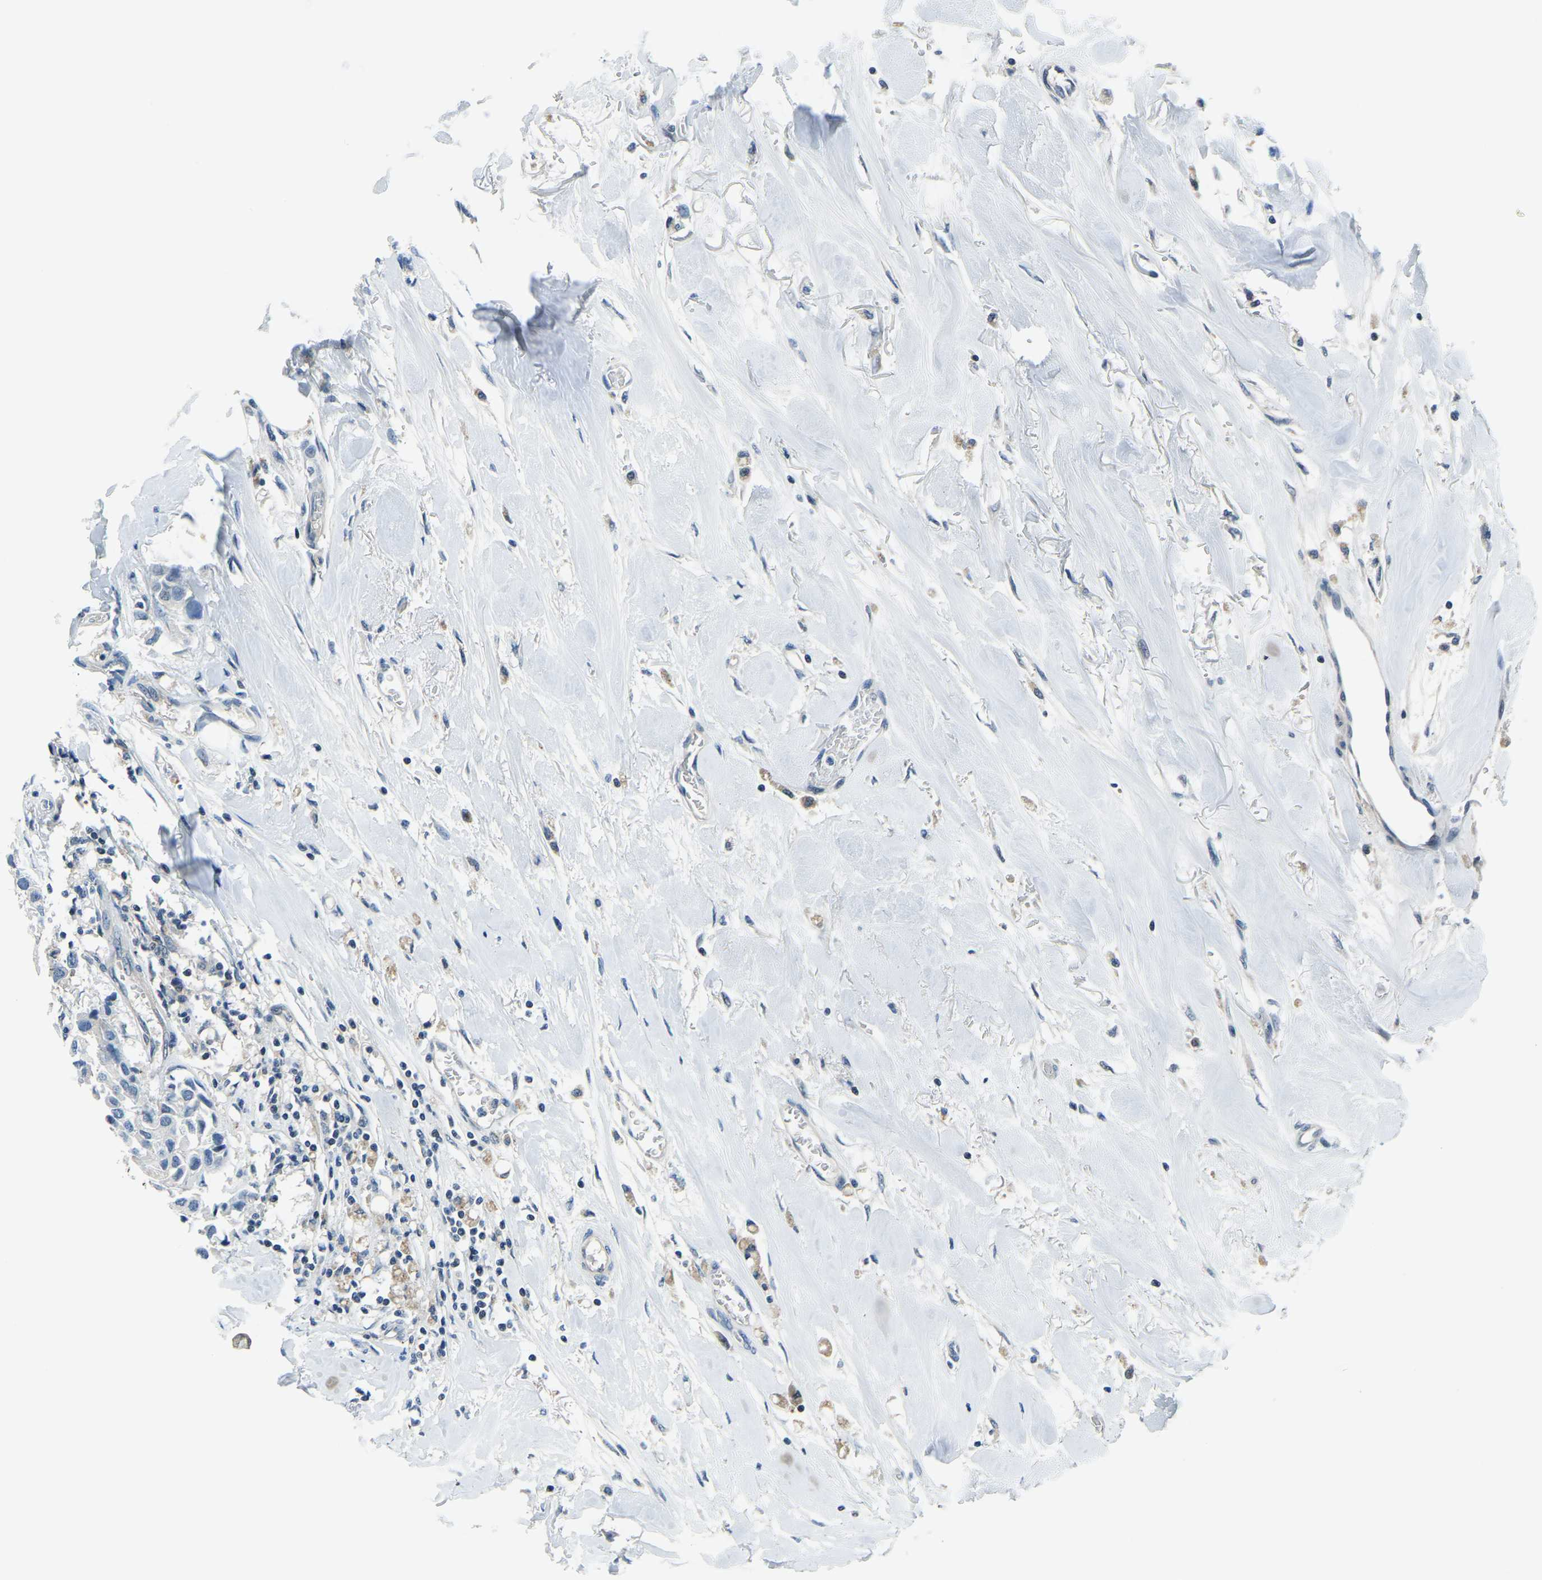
{"staining": {"intensity": "negative", "quantity": "none", "location": "none"}, "tissue": "breast cancer", "cell_type": "Tumor cells", "image_type": "cancer", "snomed": [{"axis": "morphology", "description": "Duct carcinoma"}, {"axis": "topography", "description": "Breast"}], "caption": "Tumor cells are negative for brown protein staining in invasive ductal carcinoma (breast).", "gene": "RRP1", "patient": {"sex": "female", "age": 80}}